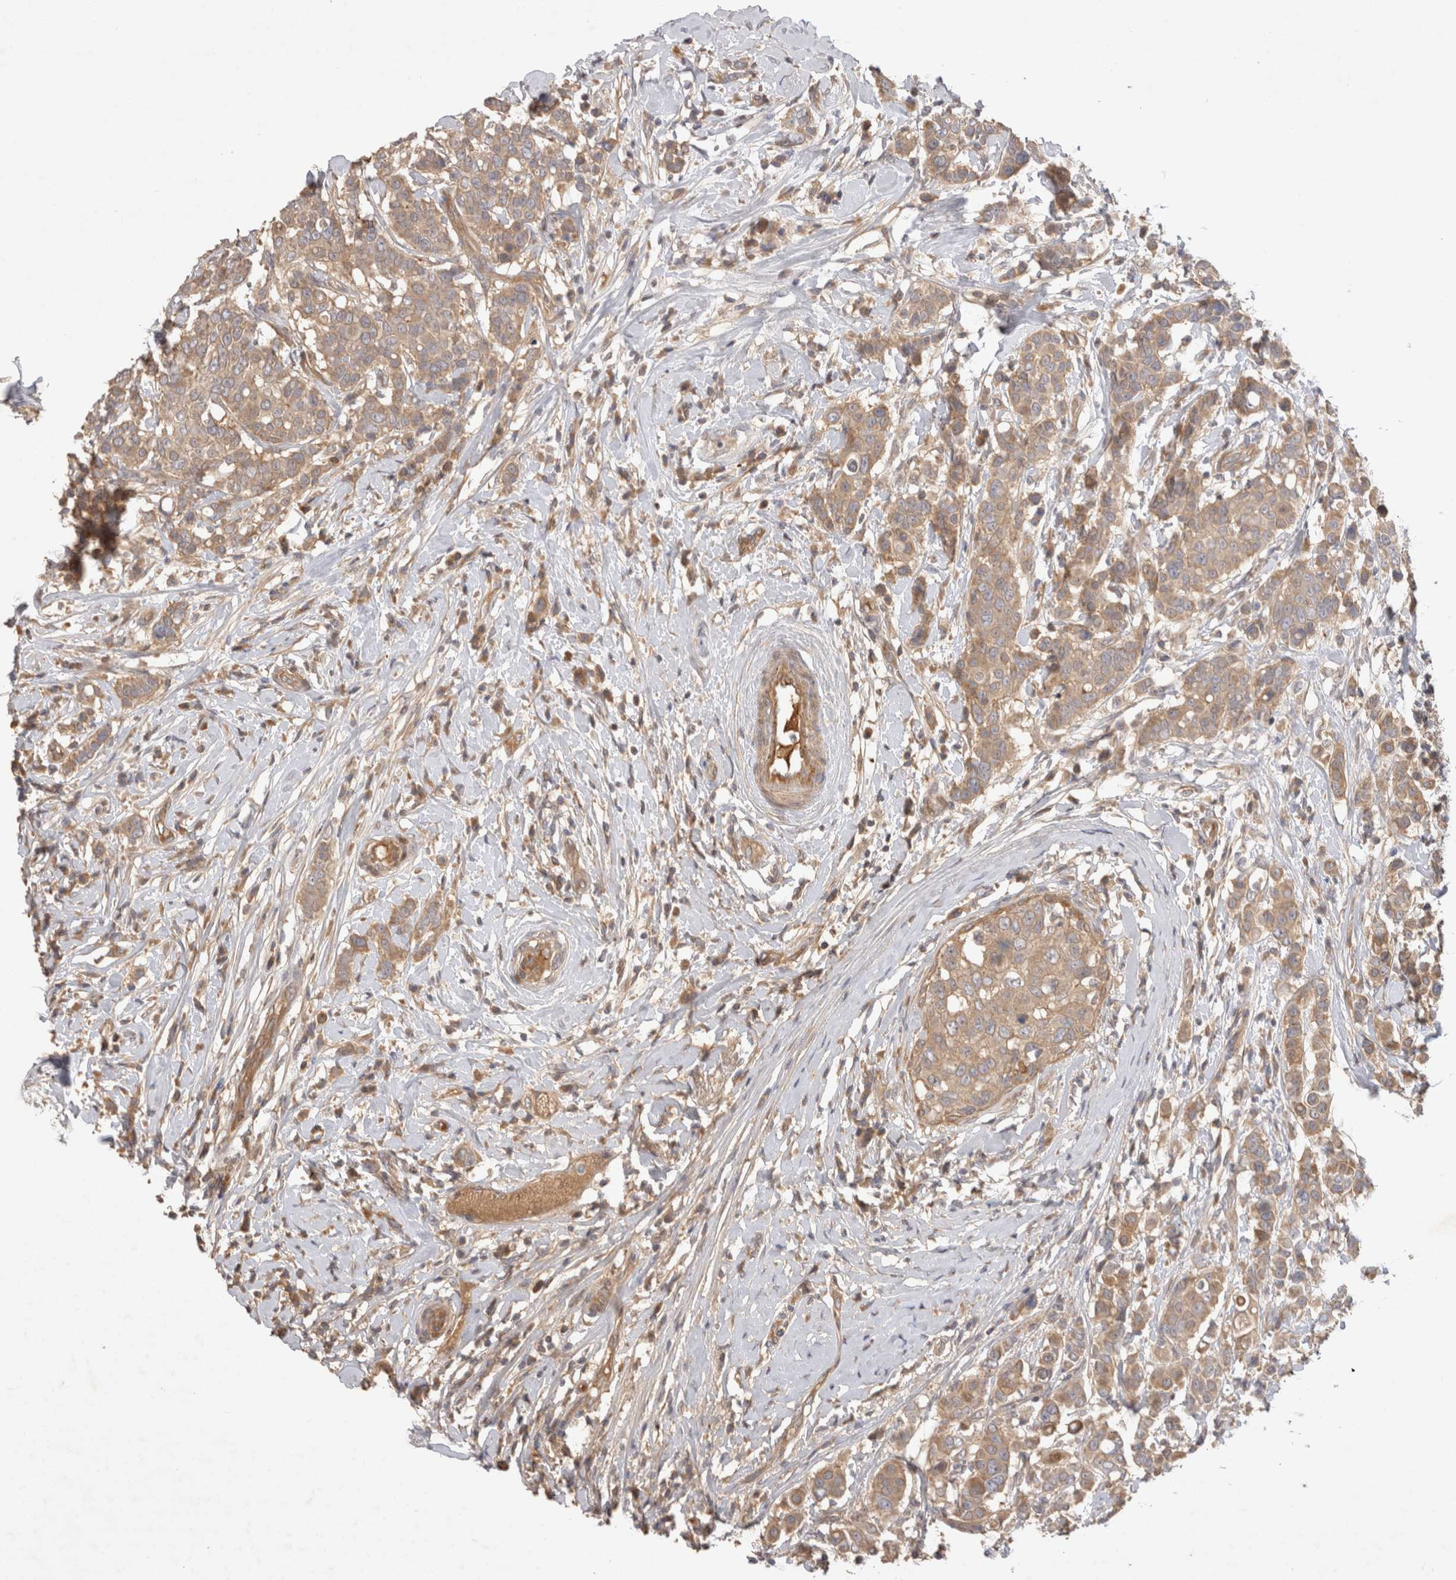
{"staining": {"intensity": "weak", "quantity": ">75%", "location": "cytoplasmic/membranous"}, "tissue": "breast cancer", "cell_type": "Tumor cells", "image_type": "cancer", "snomed": [{"axis": "morphology", "description": "Duct carcinoma"}, {"axis": "topography", "description": "Breast"}], "caption": "Human breast cancer (infiltrating ductal carcinoma) stained with a brown dye reveals weak cytoplasmic/membranous positive positivity in approximately >75% of tumor cells.", "gene": "PPP1R42", "patient": {"sex": "female", "age": 27}}